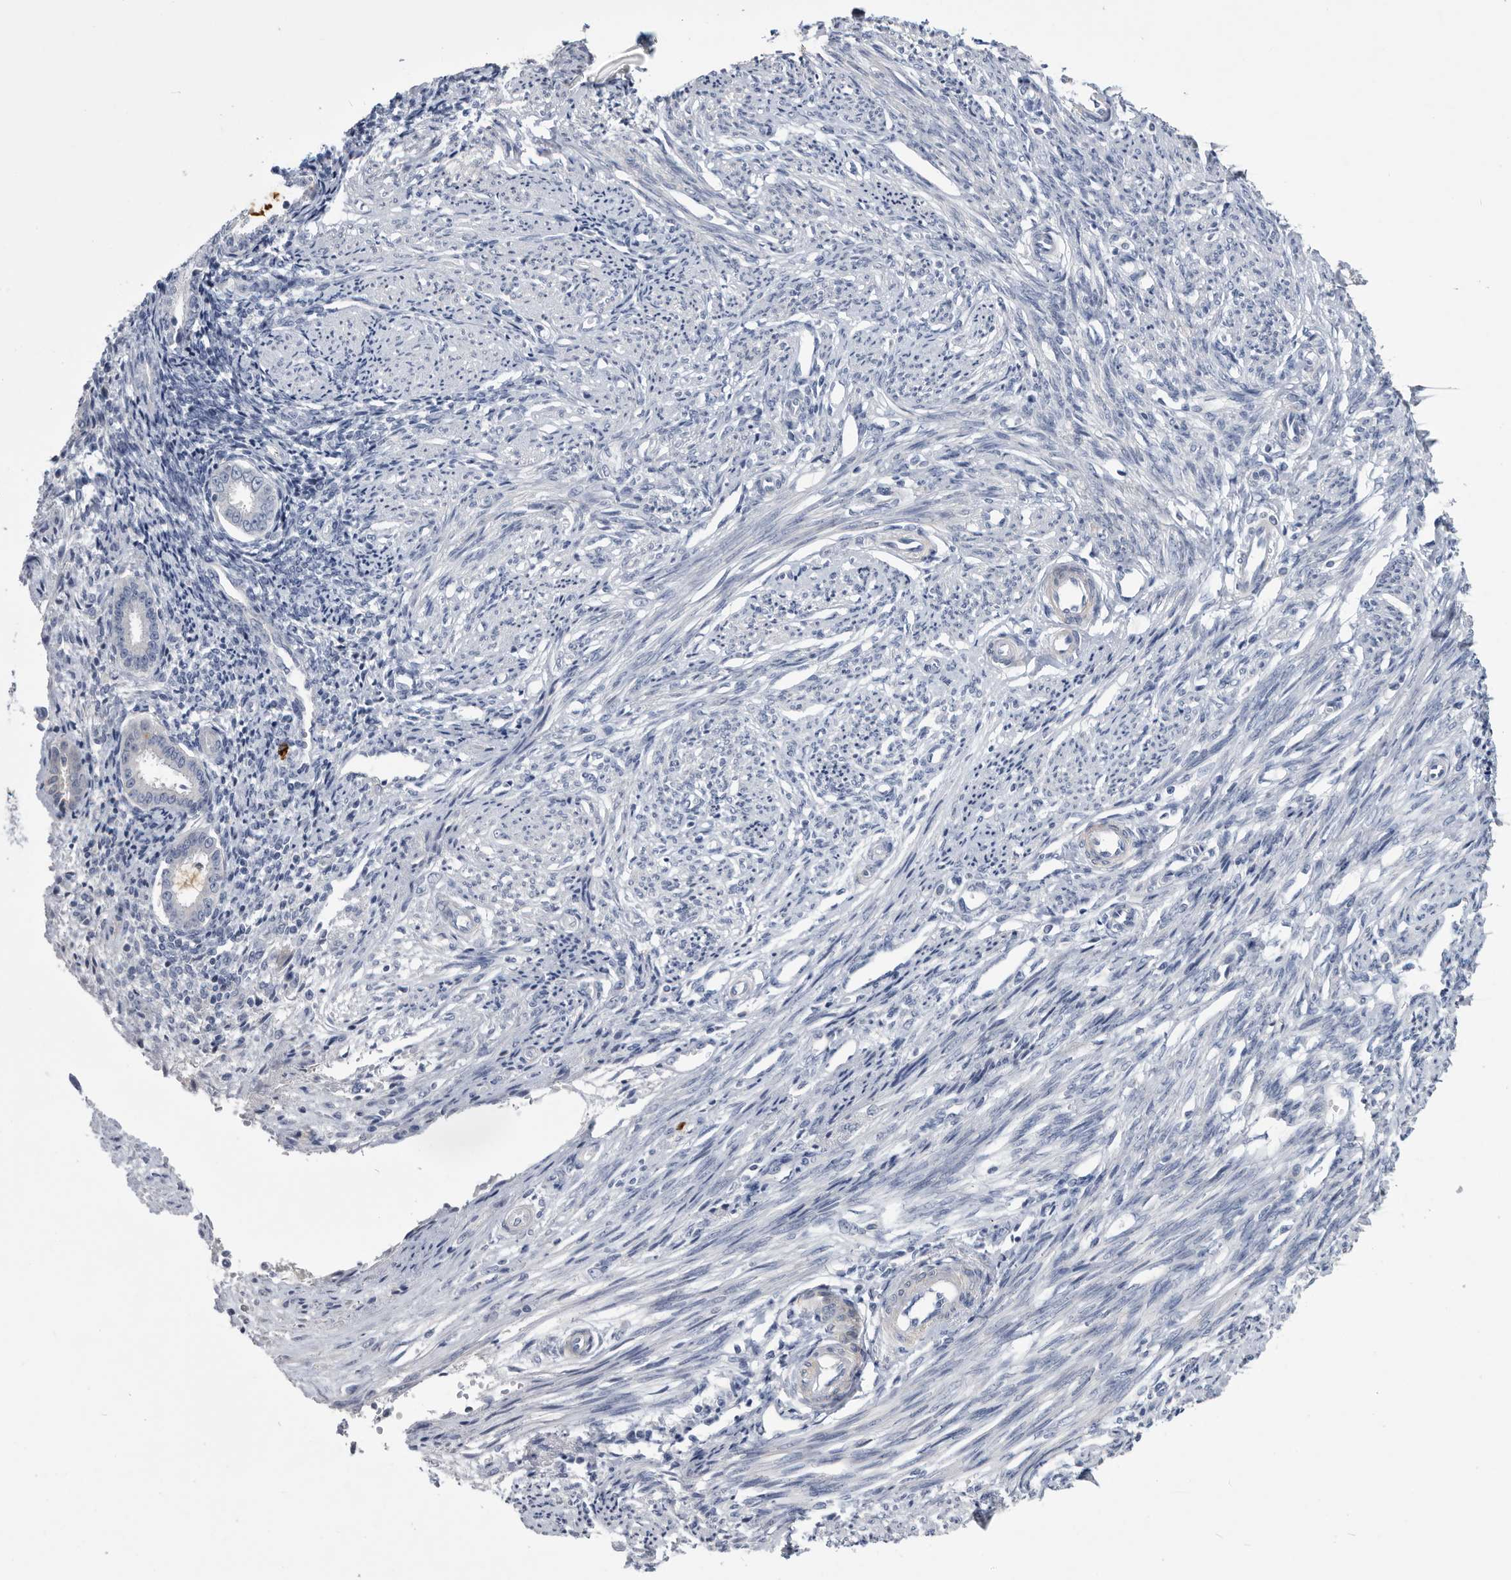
{"staining": {"intensity": "negative", "quantity": "none", "location": "none"}, "tissue": "endometrium", "cell_type": "Cells in endometrial stroma", "image_type": "normal", "snomed": [{"axis": "morphology", "description": "Normal tissue, NOS"}, {"axis": "topography", "description": "Endometrium"}], "caption": "An immunohistochemistry (IHC) histopathology image of normal endometrium is shown. There is no staining in cells in endometrial stroma of endometrium.", "gene": "BTBD6", "patient": {"sex": "female", "age": 56}}